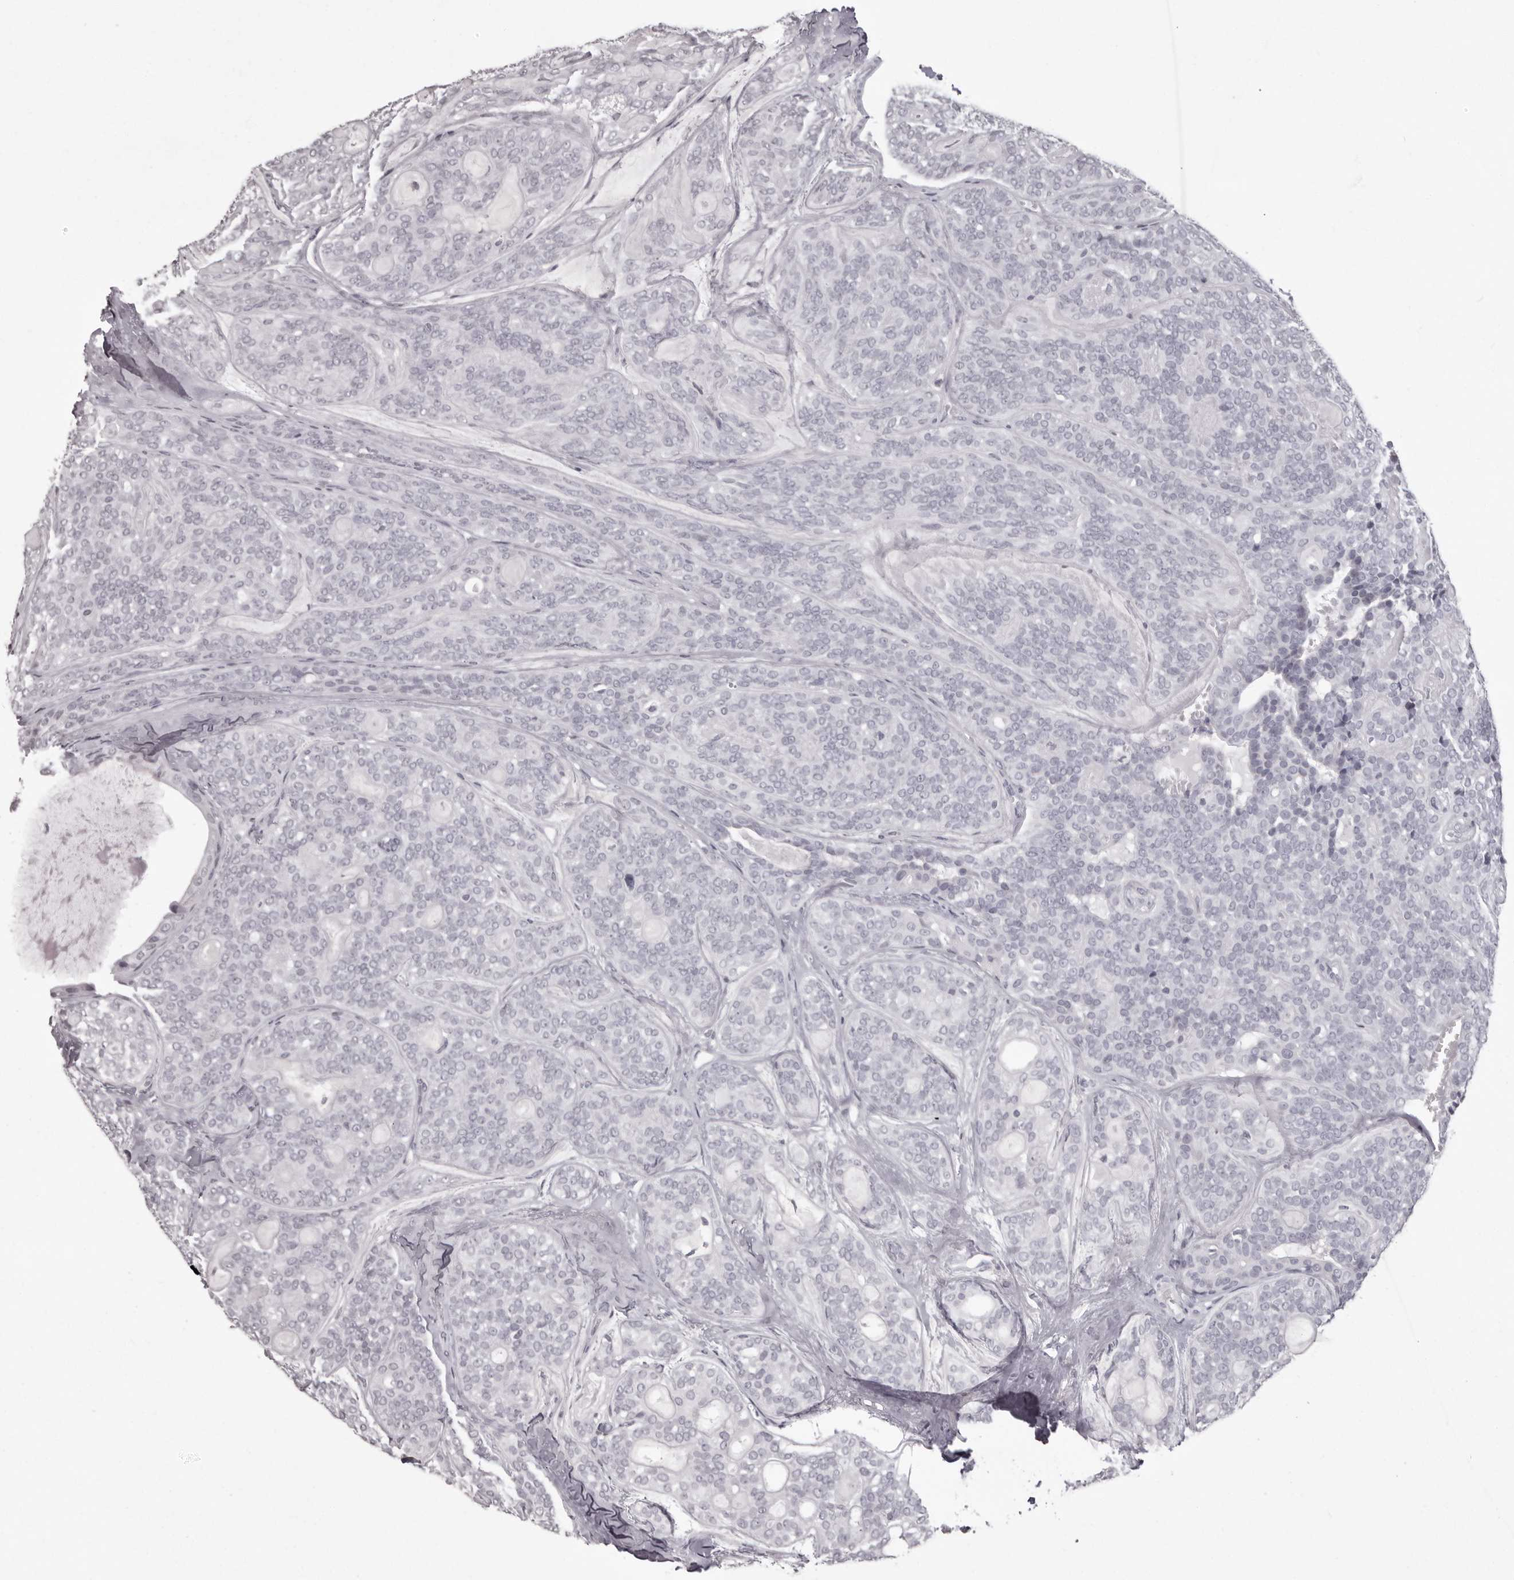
{"staining": {"intensity": "negative", "quantity": "none", "location": "none"}, "tissue": "head and neck cancer", "cell_type": "Tumor cells", "image_type": "cancer", "snomed": [{"axis": "morphology", "description": "Adenocarcinoma, NOS"}, {"axis": "topography", "description": "Head-Neck"}], "caption": "Micrograph shows no protein positivity in tumor cells of adenocarcinoma (head and neck) tissue.", "gene": "C8orf74", "patient": {"sex": "male", "age": 66}}